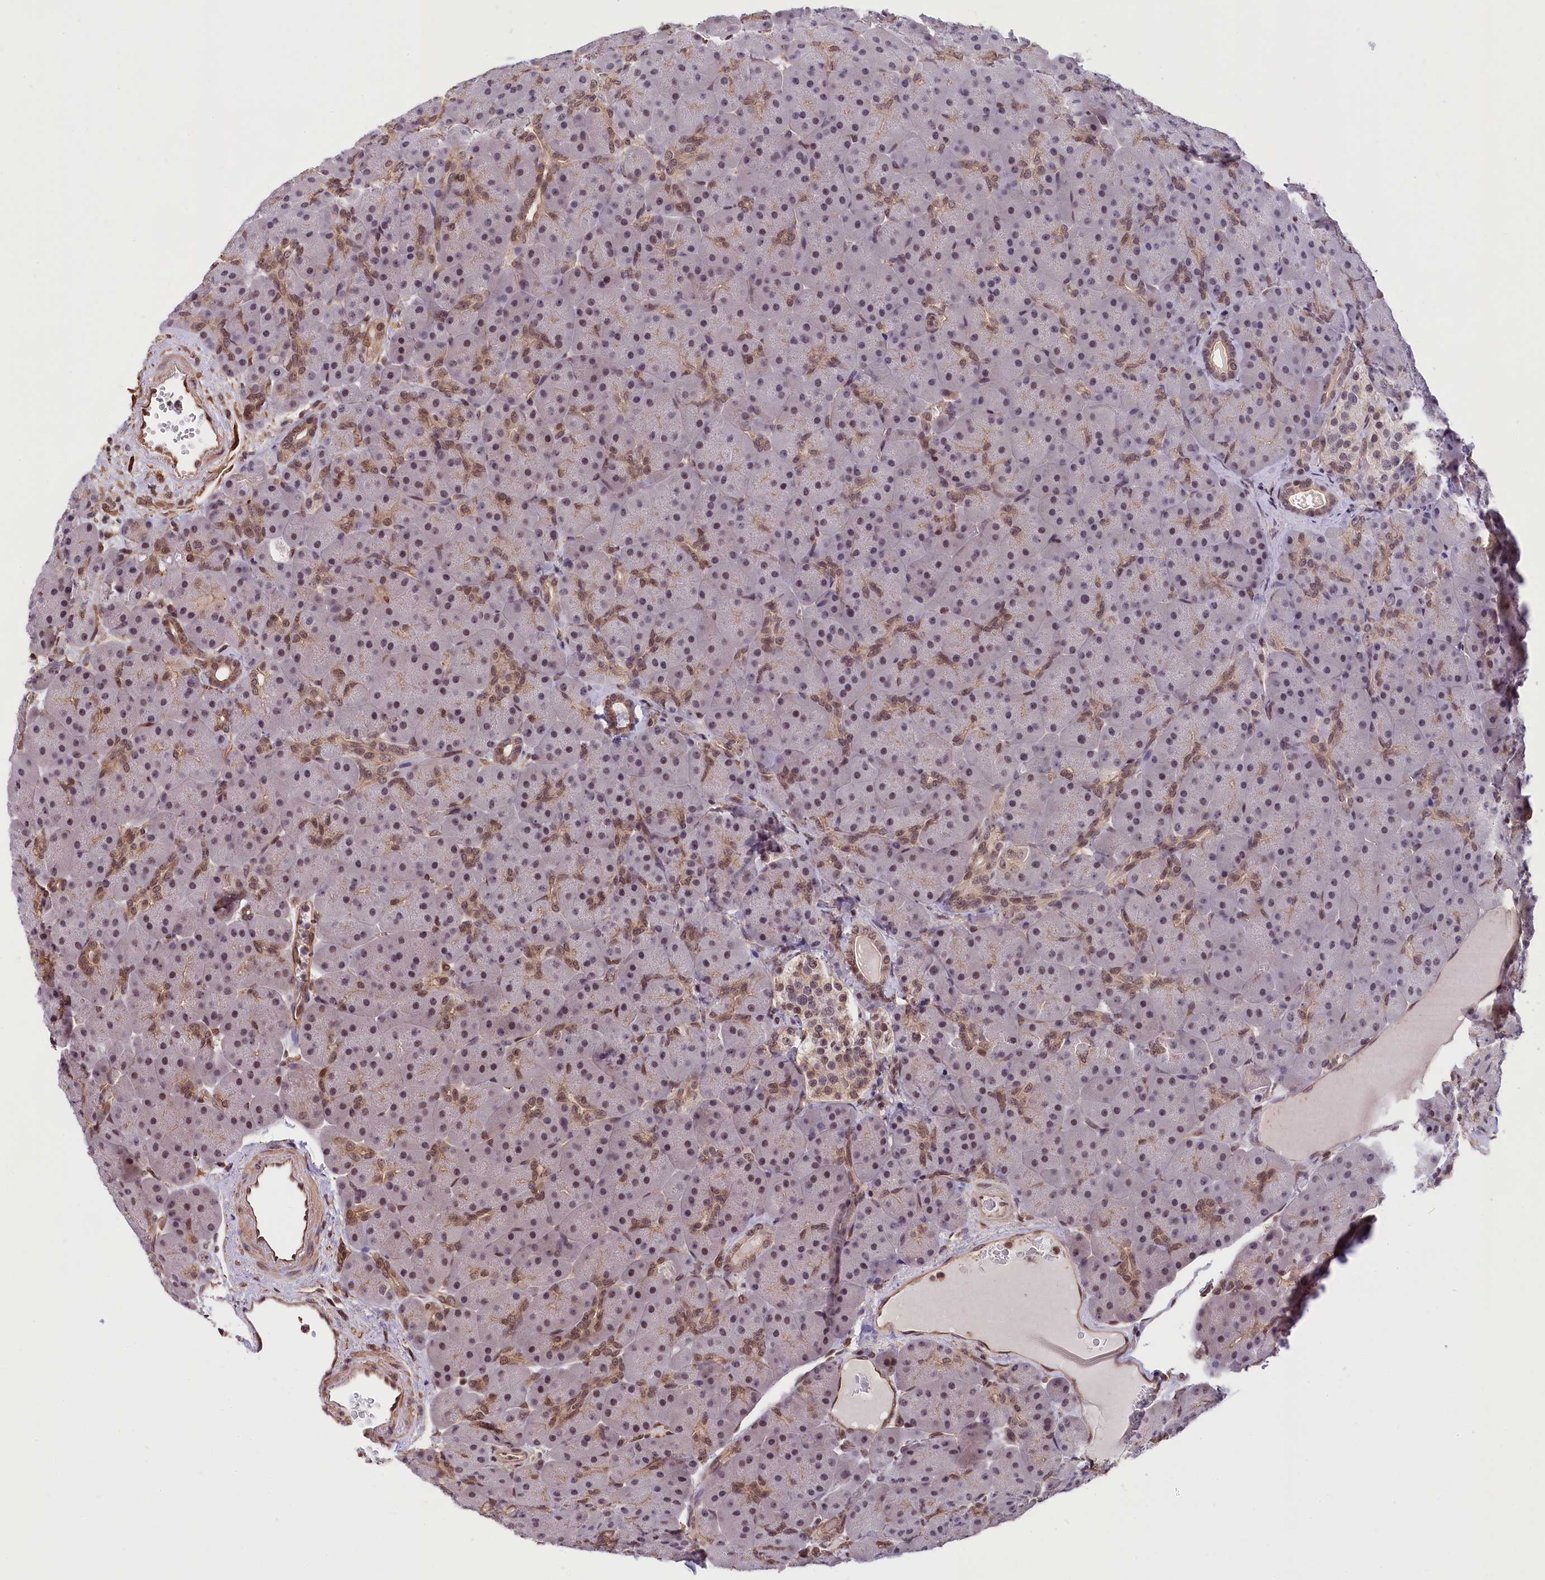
{"staining": {"intensity": "moderate", "quantity": "25%-75%", "location": "nuclear"}, "tissue": "pancreas", "cell_type": "Exocrine glandular cells", "image_type": "normal", "snomed": [{"axis": "morphology", "description": "Normal tissue, NOS"}, {"axis": "topography", "description": "Pancreas"}], "caption": "Immunohistochemical staining of benign human pancreas demonstrates medium levels of moderate nuclear positivity in approximately 25%-75% of exocrine glandular cells. Immunohistochemistry stains the protein in brown and the nuclei are stained blue.", "gene": "ZC3H4", "patient": {"sex": "male", "age": 66}}